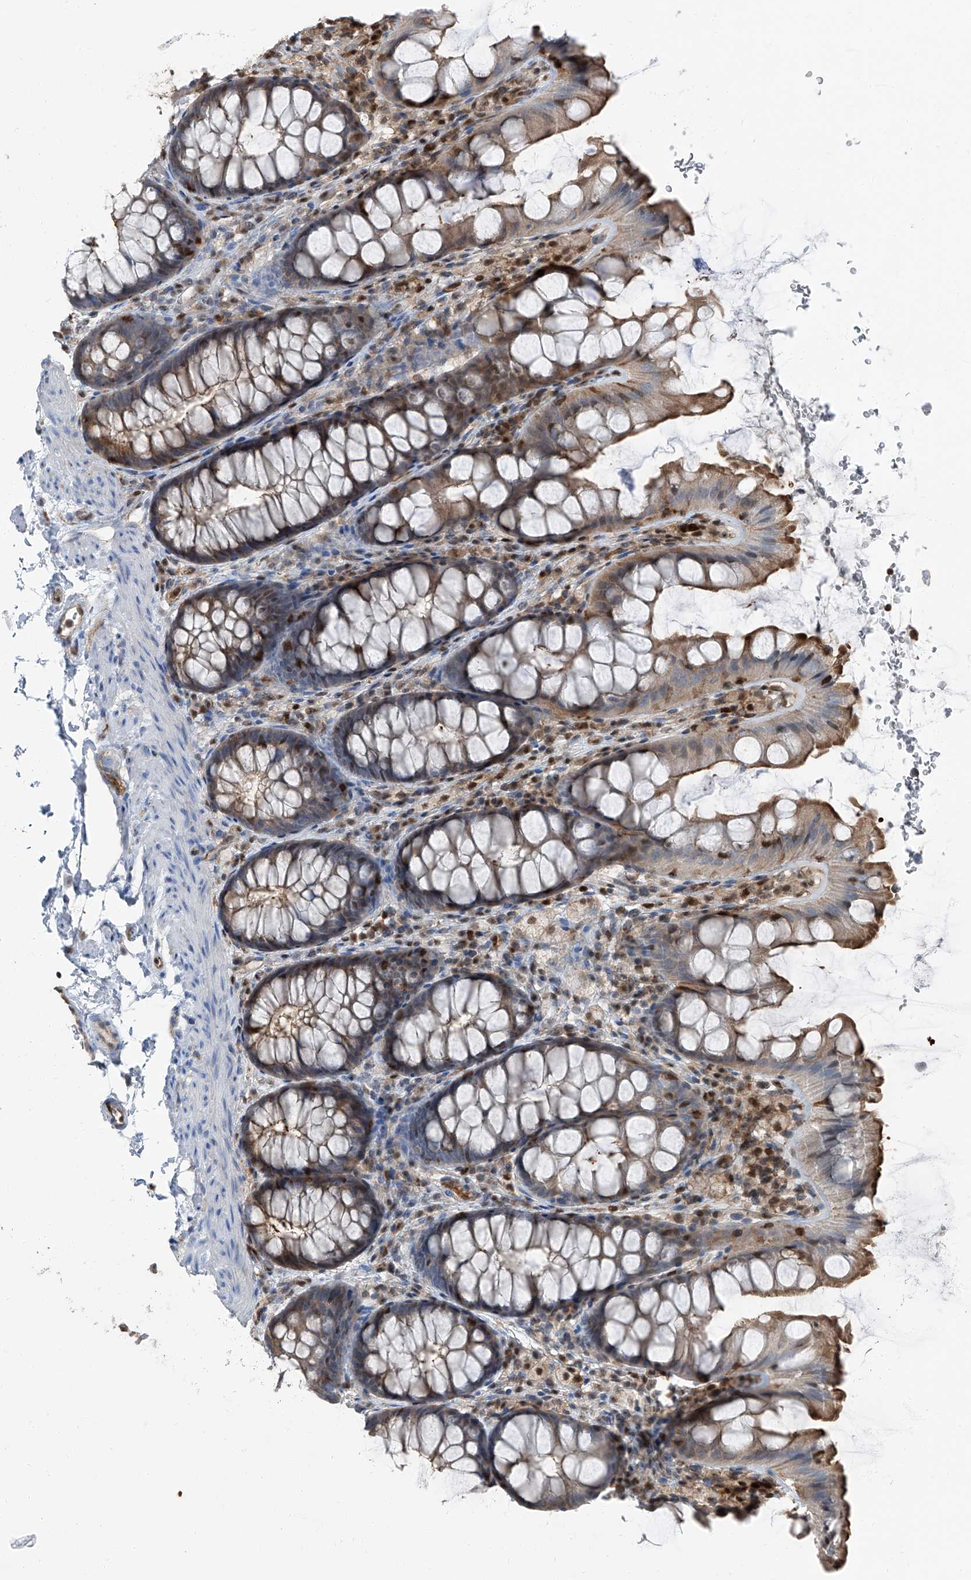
{"staining": {"intensity": "moderate", "quantity": "25%-75%", "location": "cytoplasmic/membranous,nuclear"}, "tissue": "colon", "cell_type": "Glandular cells", "image_type": "normal", "snomed": [{"axis": "morphology", "description": "Normal tissue, NOS"}, {"axis": "topography", "description": "Colon"}], "caption": "Glandular cells demonstrate medium levels of moderate cytoplasmic/membranous,nuclear staining in about 25%-75% of cells in unremarkable human colon.", "gene": "PSMB10", "patient": {"sex": "female", "age": 62}}